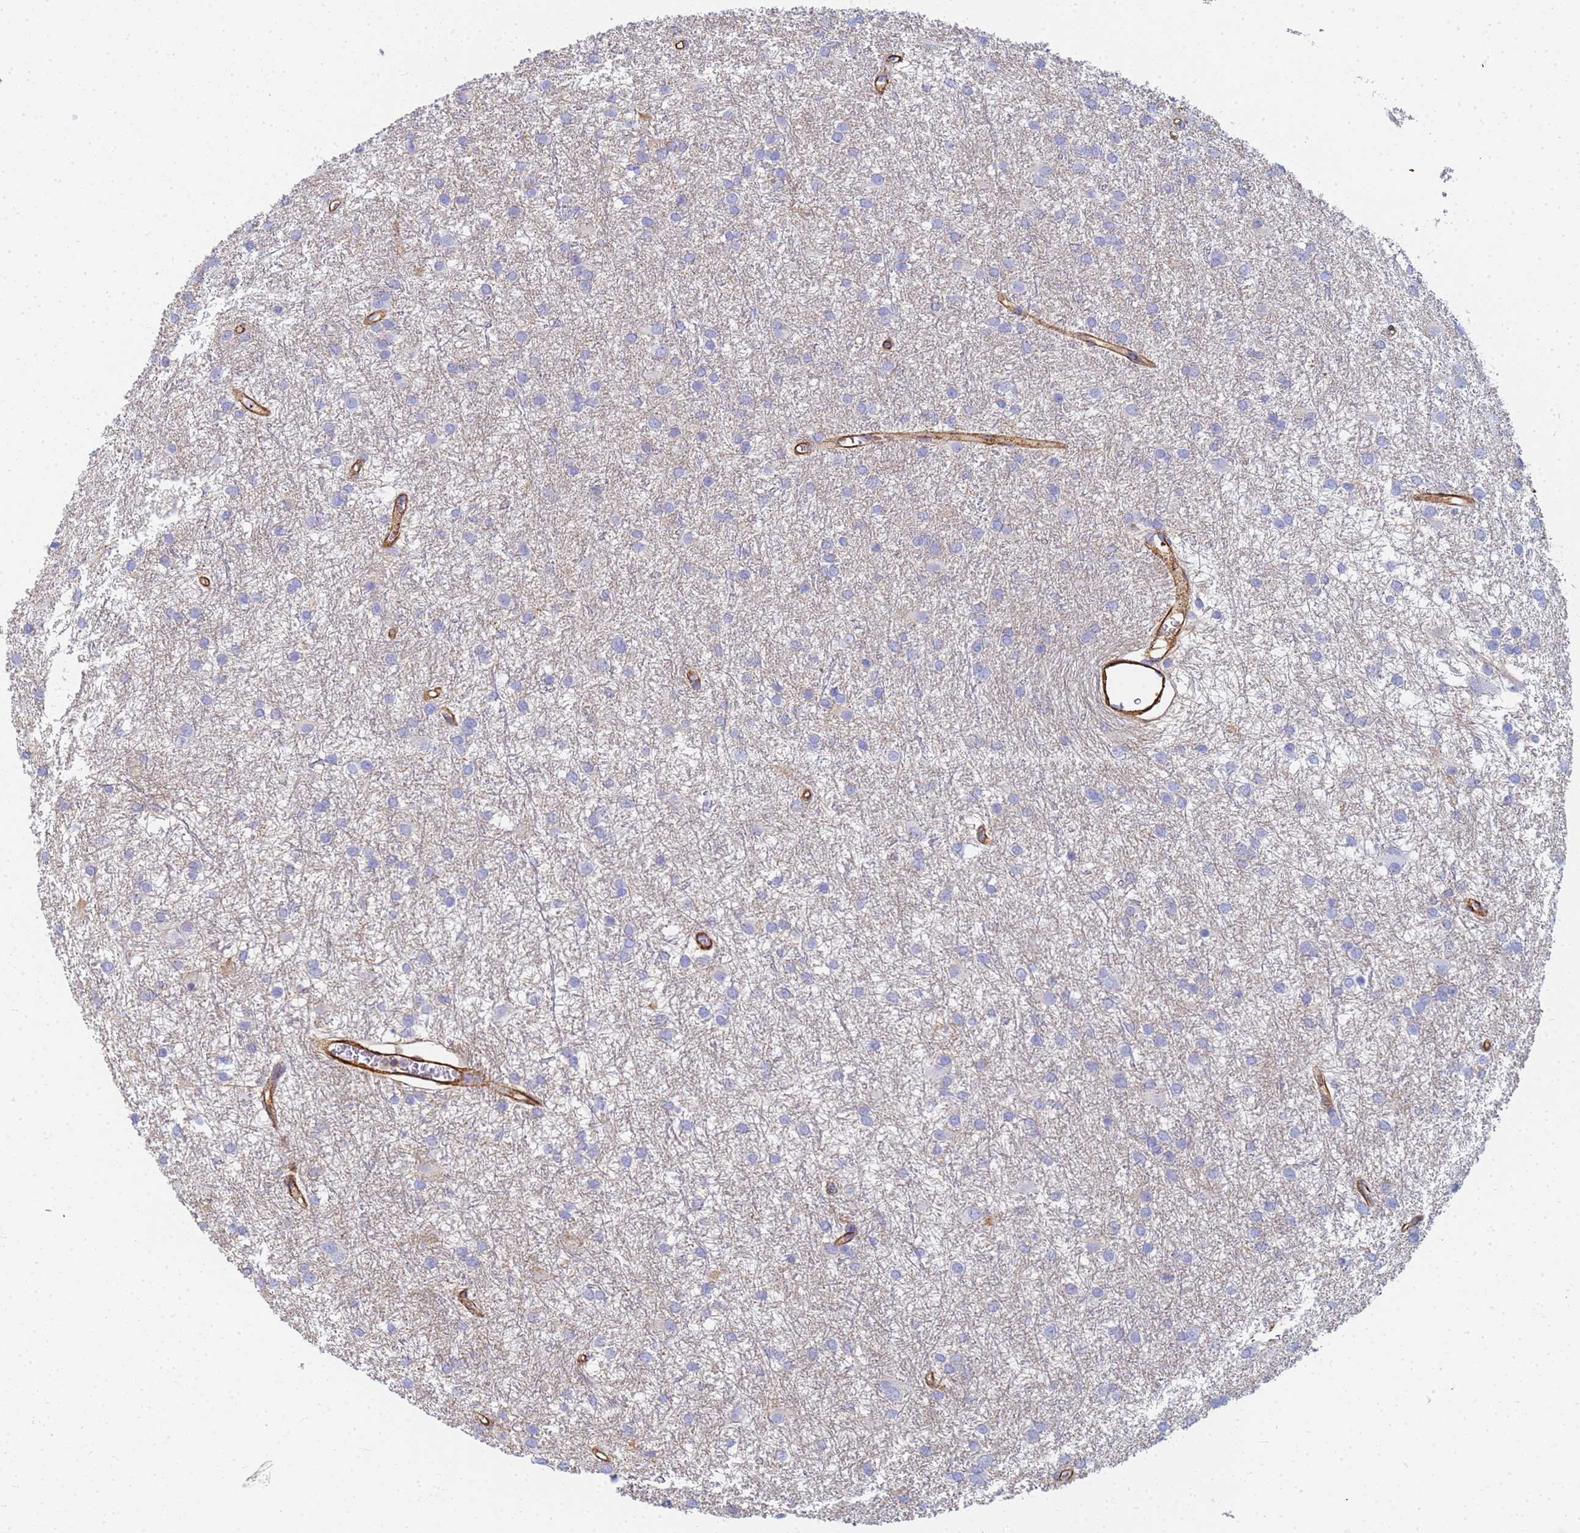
{"staining": {"intensity": "negative", "quantity": "none", "location": "none"}, "tissue": "glioma", "cell_type": "Tumor cells", "image_type": "cancer", "snomed": [{"axis": "morphology", "description": "Glioma, malignant, High grade"}, {"axis": "topography", "description": "Brain"}], "caption": "Glioma was stained to show a protein in brown. There is no significant expression in tumor cells.", "gene": "TPM1", "patient": {"sex": "female", "age": 50}}